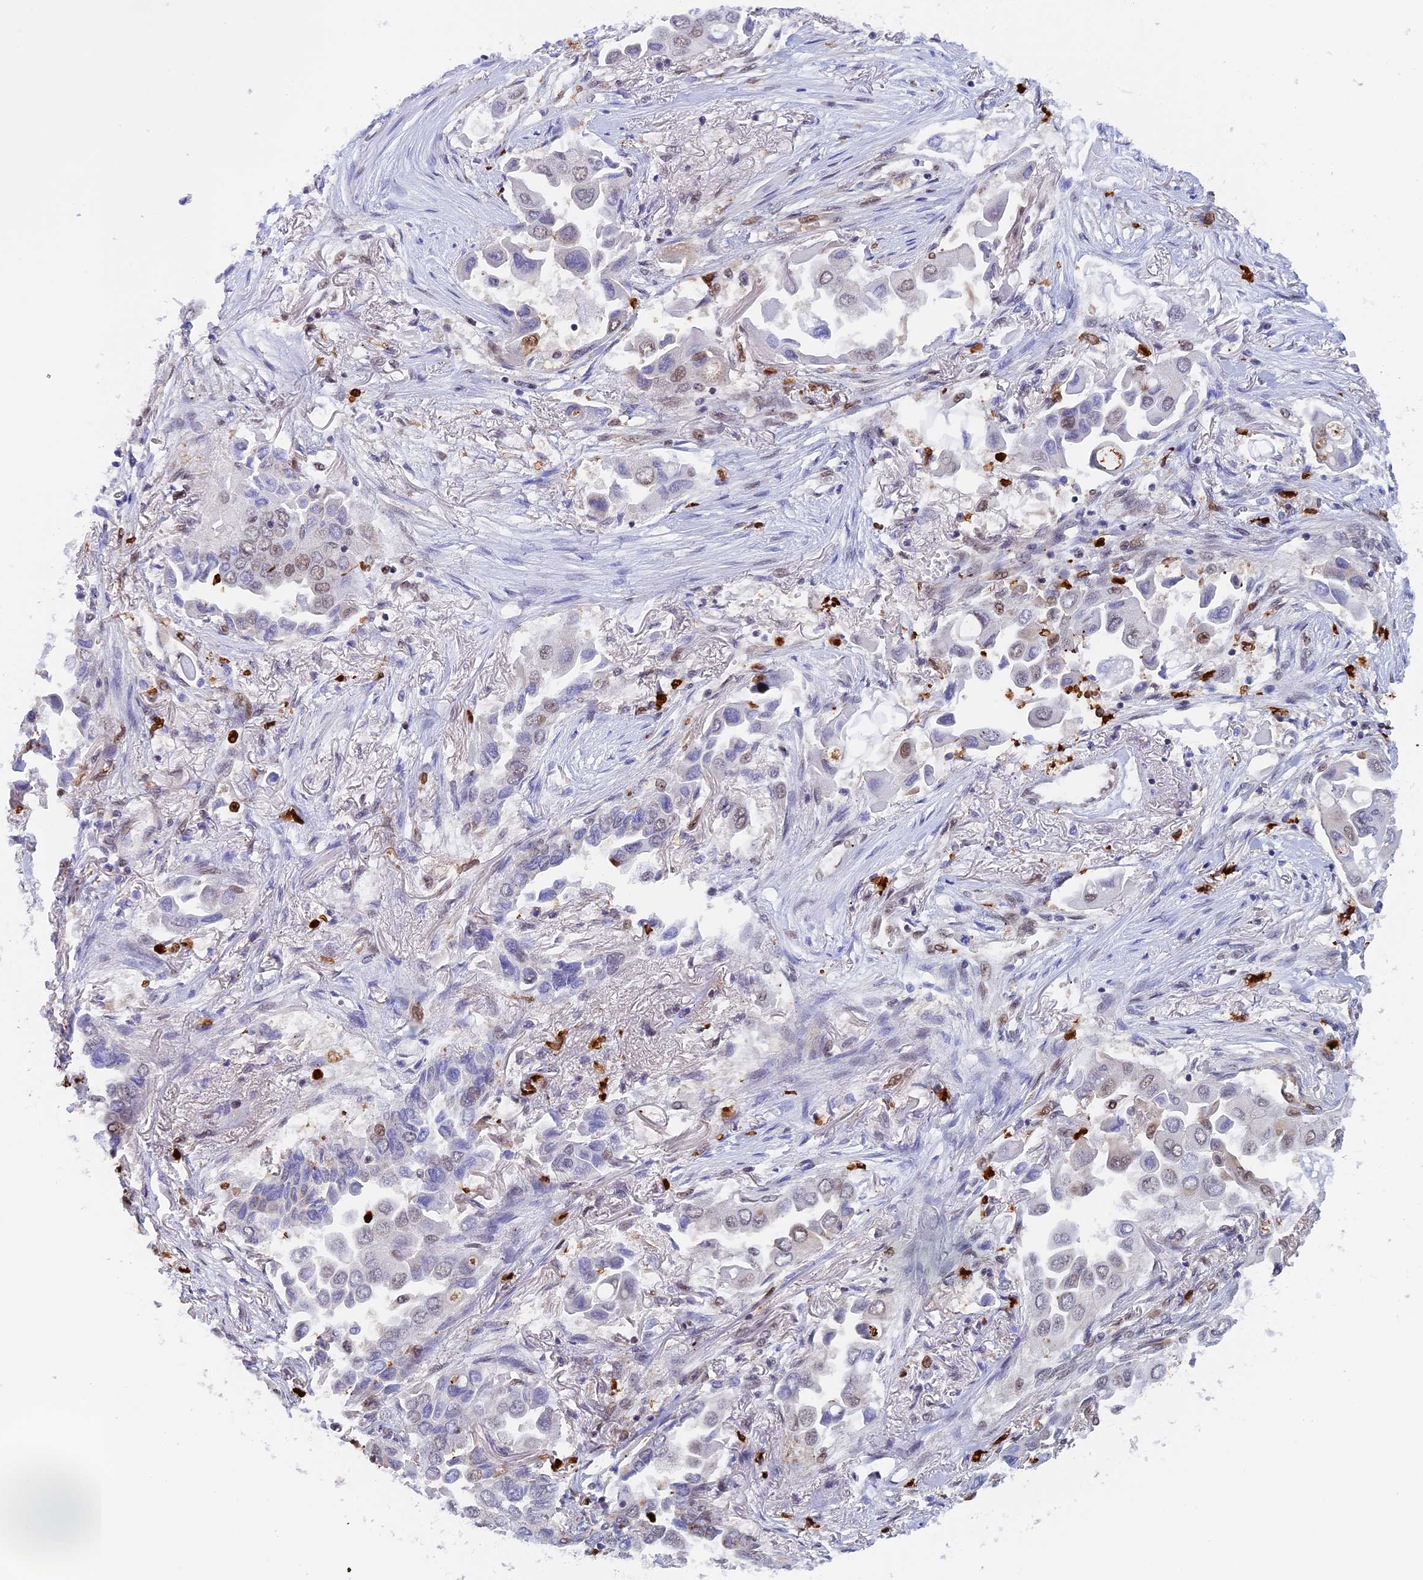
{"staining": {"intensity": "weak", "quantity": "<25%", "location": "nuclear"}, "tissue": "lung cancer", "cell_type": "Tumor cells", "image_type": "cancer", "snomed": [{"axis": "morphology", "description": "Adenocarcinoma, NOS"}, {"axis": "topography", "description": "Lung"}], "caption": "Tumor cells are negative for protein expression in human lung cancer.", "gene": "SLC26A1", "patient": {"sex": "female", "age": 76}}